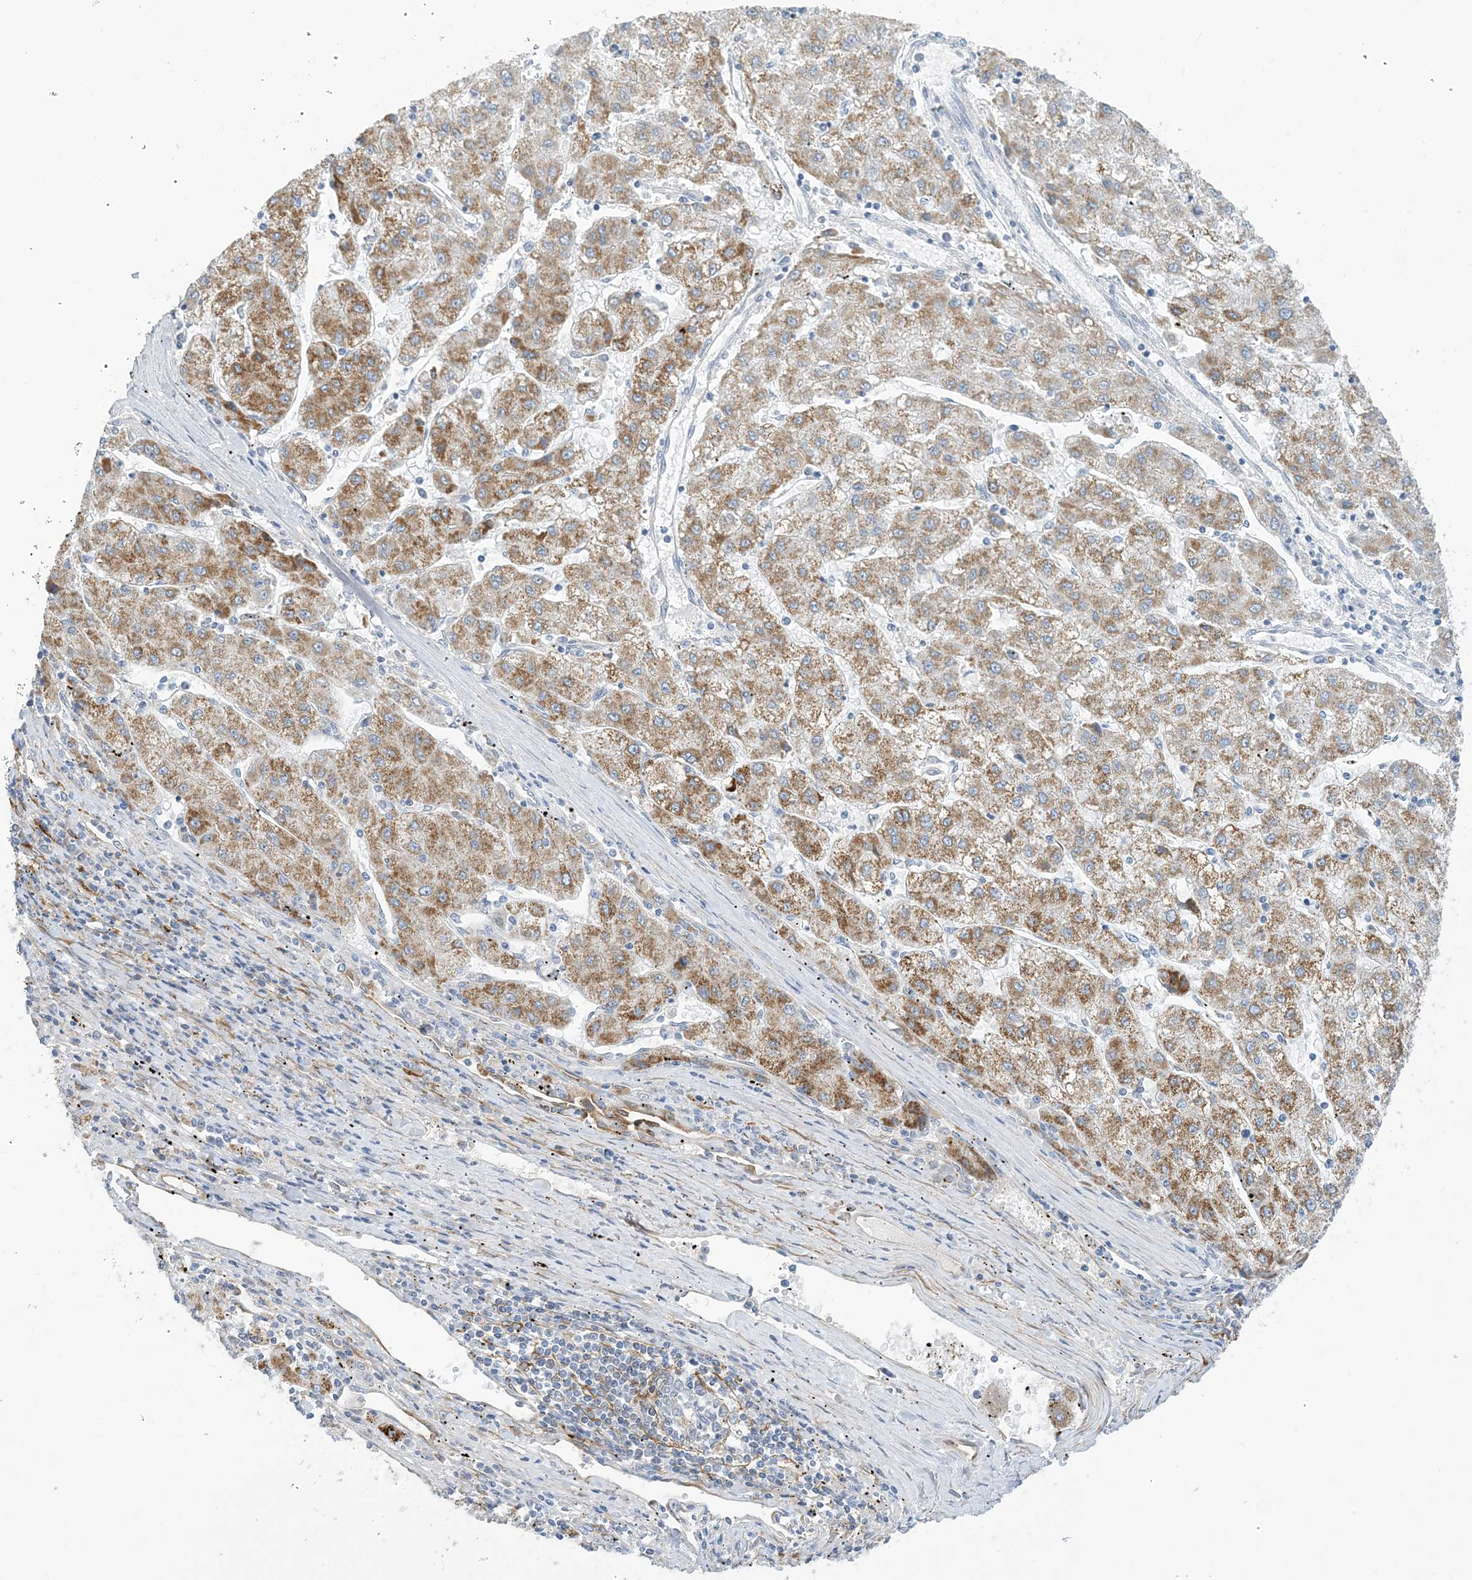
{"staining": {"intensity": "moderate", "quantity": "25%-75%", "location": "cytoplasmic/membranous"}, "tissue": "liver cancer", "cell_type": "Tumor cells", "image_type": "cancer", "snomed": [{"axis": "morphology", "description": "Carcinoma, Hepatocellular, NOS"}, {"axis": "topography", "description": "Liver"}], "caption": "Brown immunohistochemical staining in liver hepatocellular carcinoma demonstrates moderate cytoplasmic/membranous staining in approximately 25%-75% of tumor cells. (DAB IHC with brightfield microscopy, high magnification).", "gene": "EIF2A", "patient": {"sex": "male", "age": 72}}